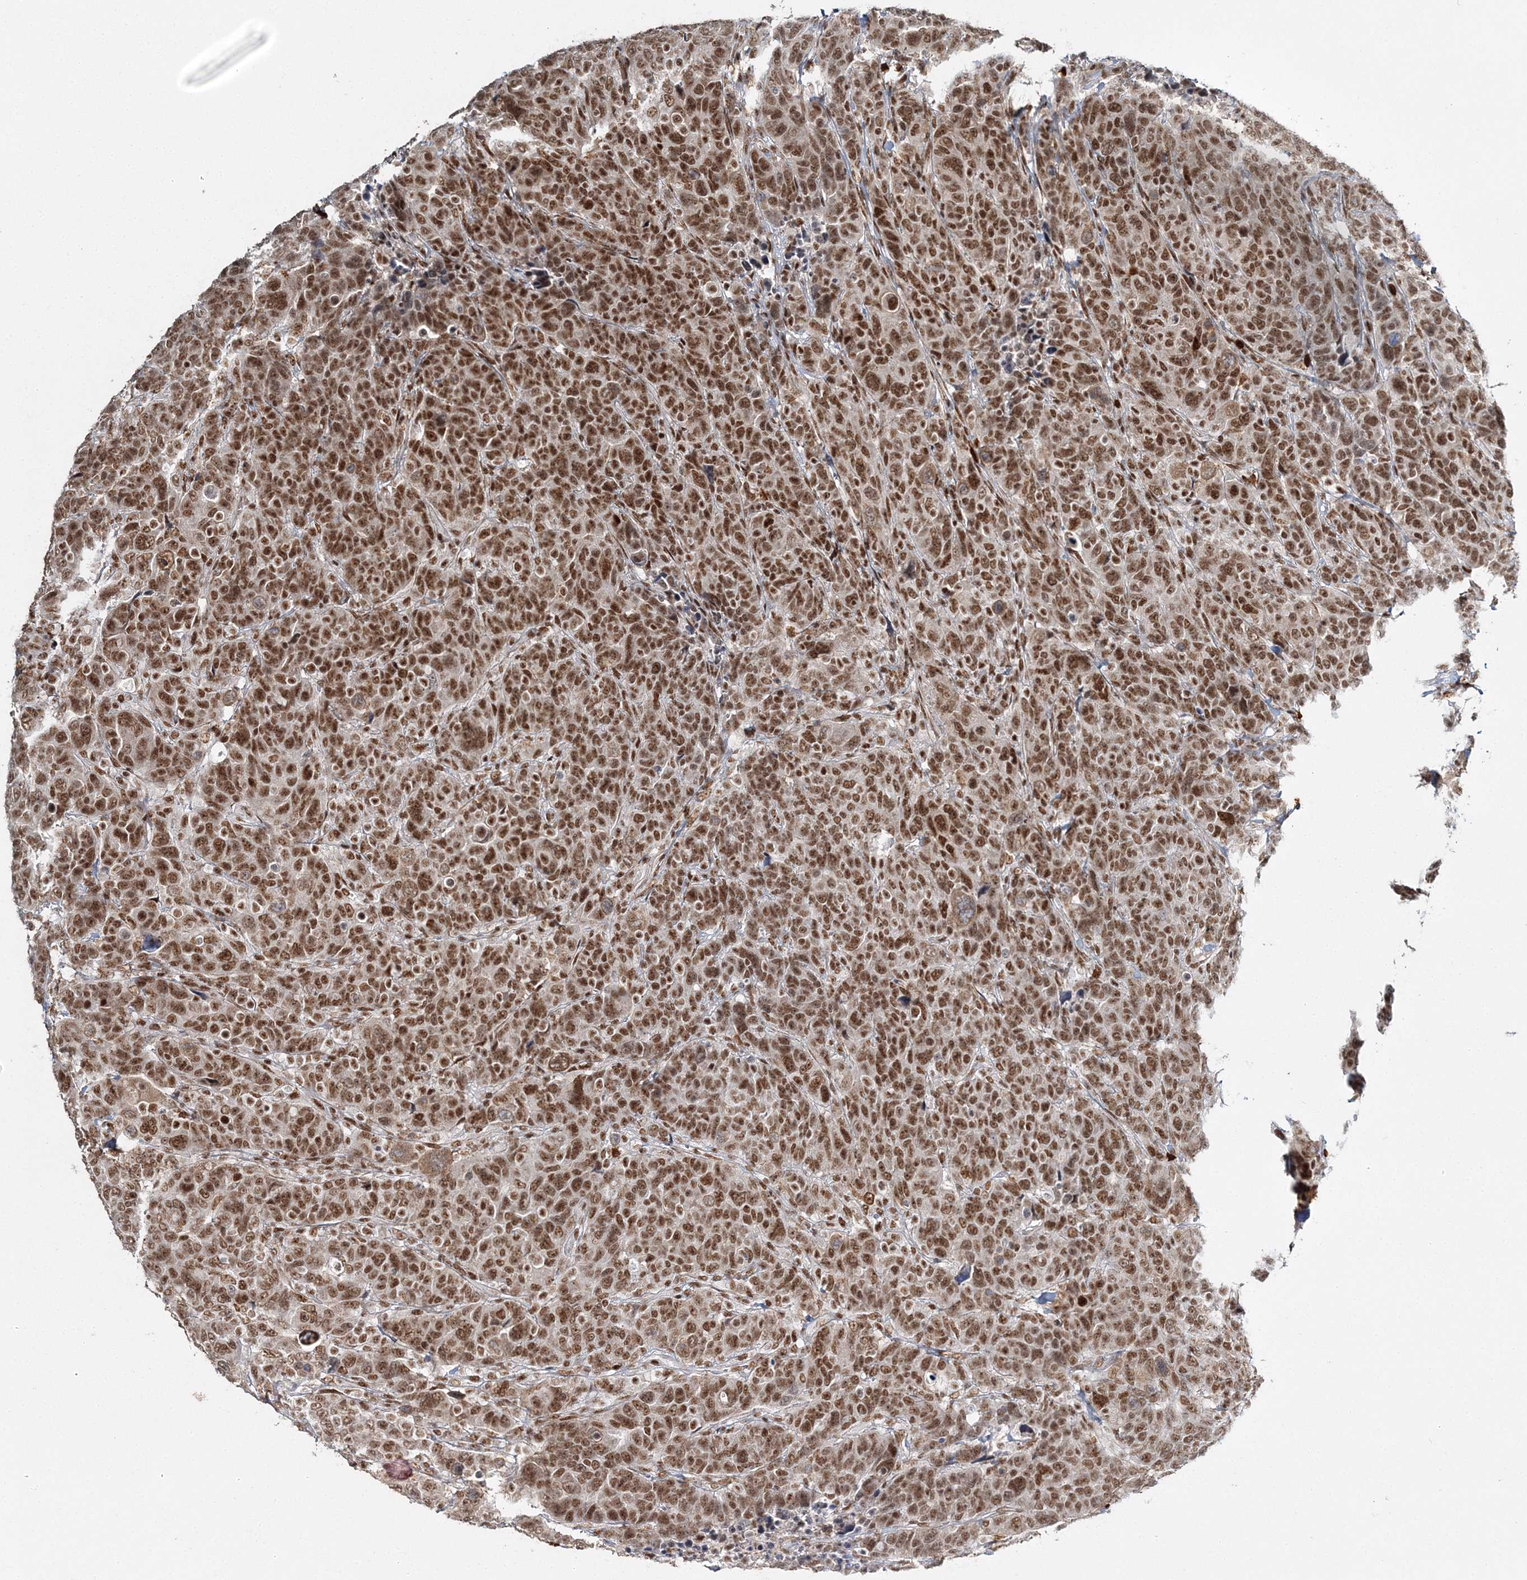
{"staining": {"intensity": "strong", "quantity": ">75%", "location": "nuclear"}, "tissue": "breast cancer", "cell_type": "Tumor cells", "image_type": "cancer", "snomed": [{"axis": "morphology", "description": "Duct carcinoma"}, {"axis": "topography", "description": "Breast"}], "caption": "Protein expression analysis of breast cancer (infiltrating ductal carcinoma) reveals strong nuclear expression in about >75% of tumor cells.", "gene": "QRICH1", "patient": {"sex": "female", "age": 37}}